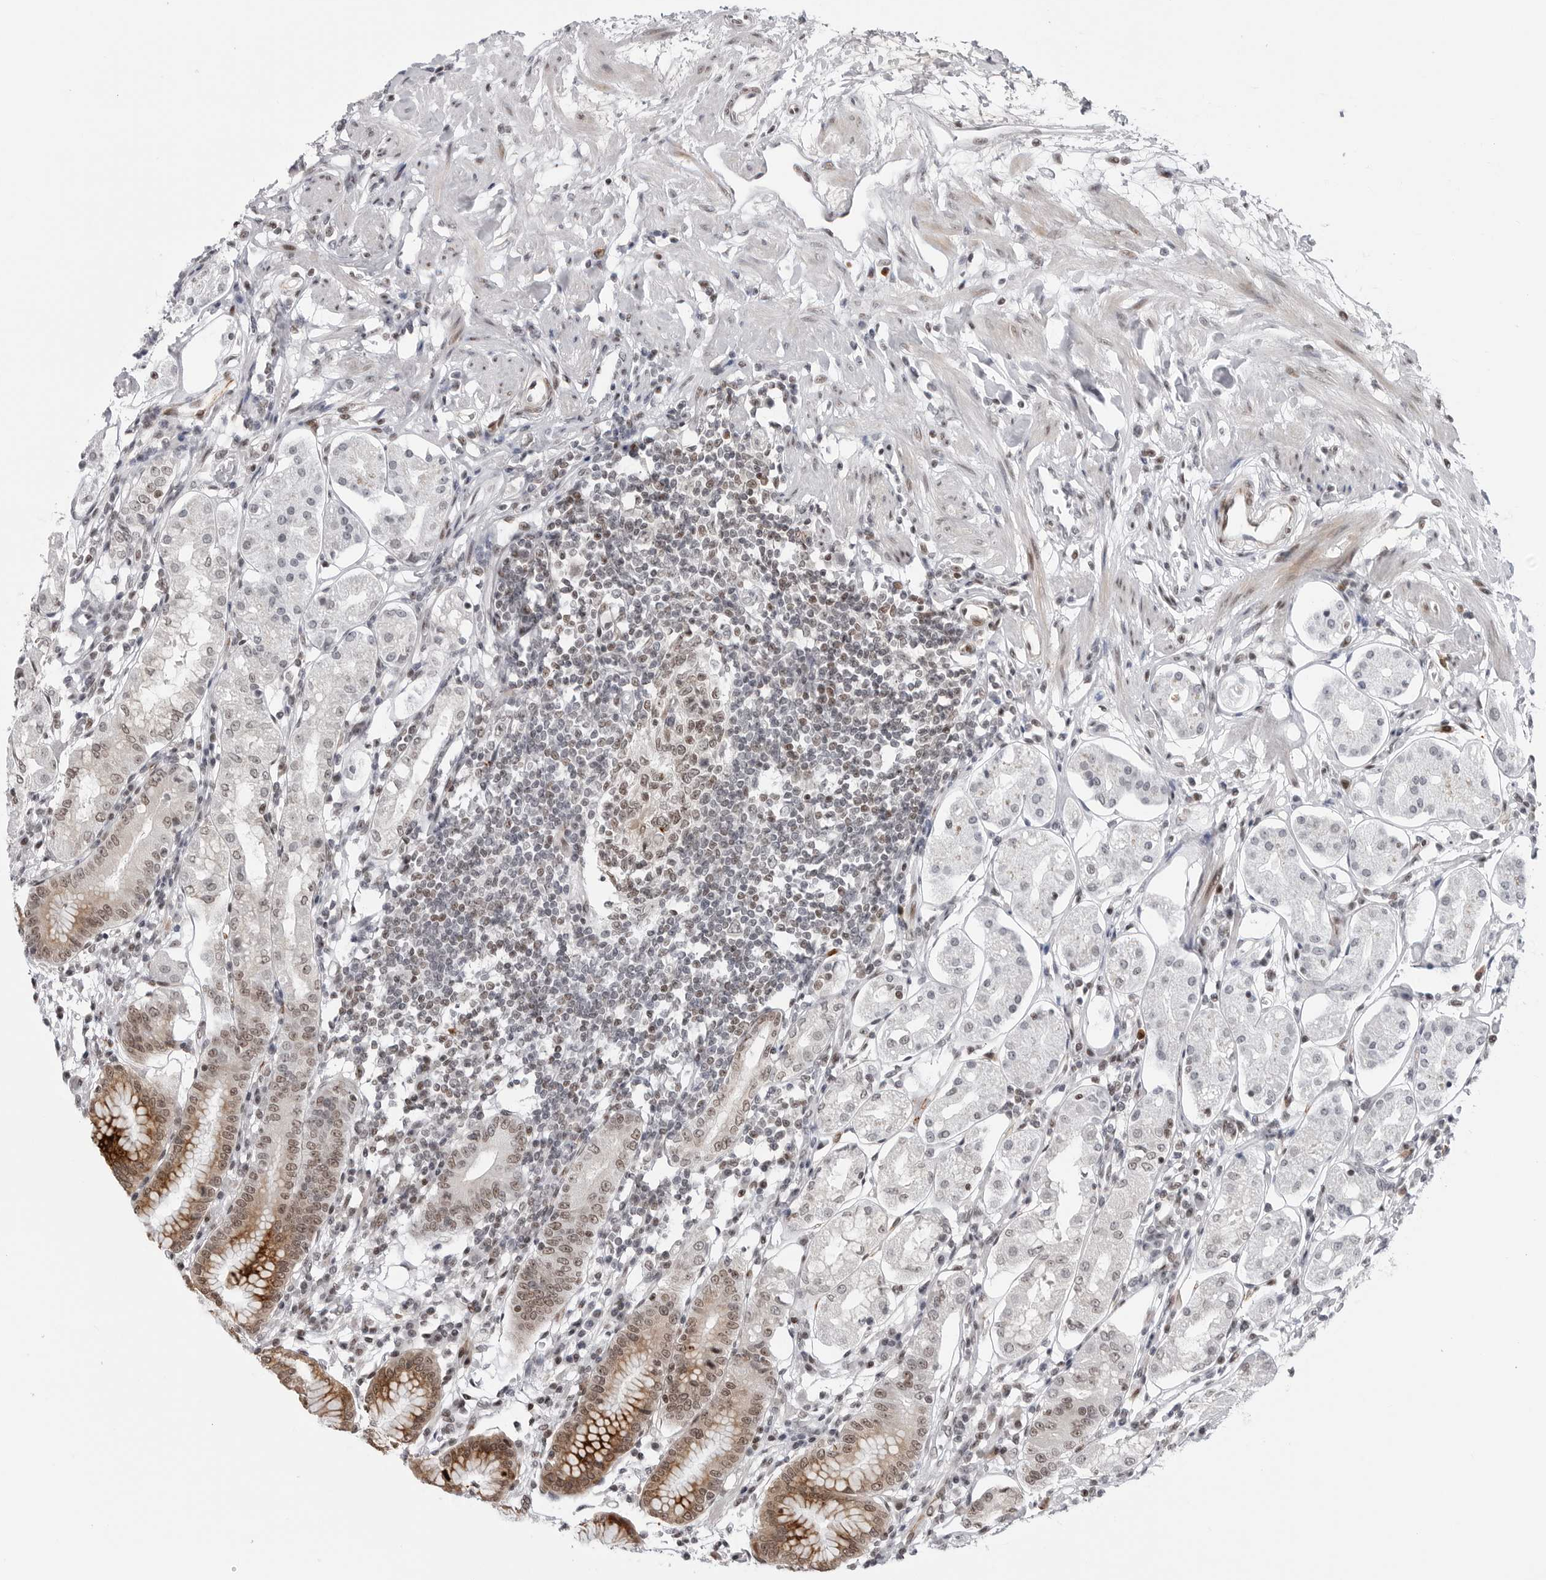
{"staining": {"intensity": "moderate", "quantity": "<25%", "location": "cytoplasmic/membranous,nuclear"}, "tissue": "stomach", "cell_type": "Glandular cells", "image_type": "normal", "snomed": [{"axis": "morphology", "description": "Normal tissue, NOS"}, {"axis": "topography", "description": "Stomach"}, {"axis": "topography", "description": "Stomach, lower"}], "caption": "This is an image of IHC staining of unremarkable stomach, which shows moderate expression in the cytoplasmic/membranous,nuclear of glandular cells.", "gene": "TRIM66", "patient": {"sex": "female", "age": 56}}